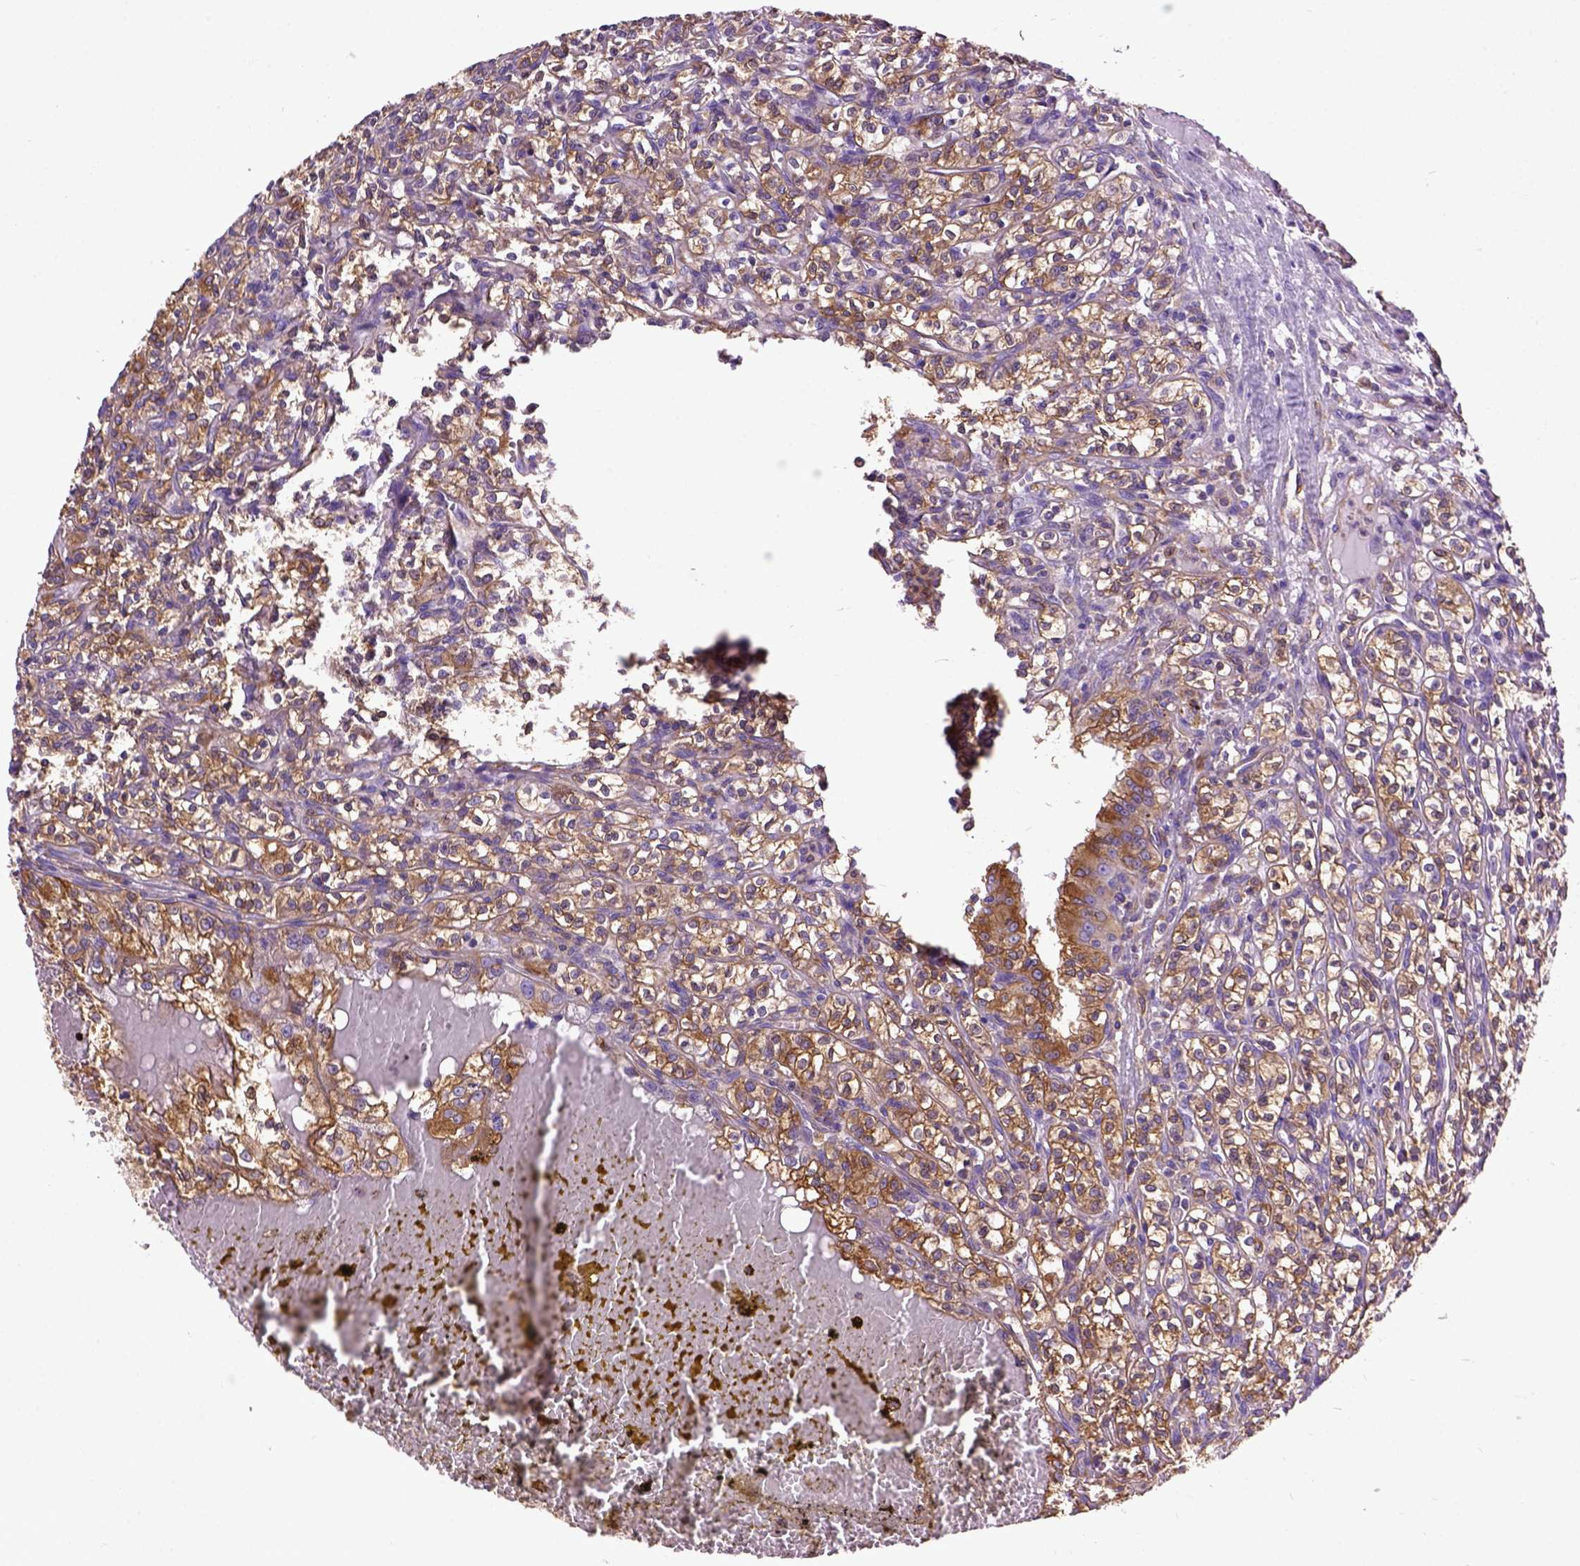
{"staining": {"intensity": "moderate", "quantity": ">75%", "location": "cytoplasmic/membranous"}, "tissue": "renal cancer", "cell_type": "Tumor cells", "image_type": "cancer", "snomed": [{"axis": "morphology", "description": "Adenocarcinoma, NOS"}, {"axis": "topography", "description": "Kidney"}], "caption": "Protein analysis of renal cancer tissue demonstrates moderate cytoplasmic/membranous positivity in approximately >75% of tumor cells. The protein is stained brown, and the nuclei are stained in blue (DAB (3,3'-diaminobenzidine) IHC with brightfield microscopy, high magnification).", "gene": "MVP", "patient": {"sex": "male", "age": 36}}